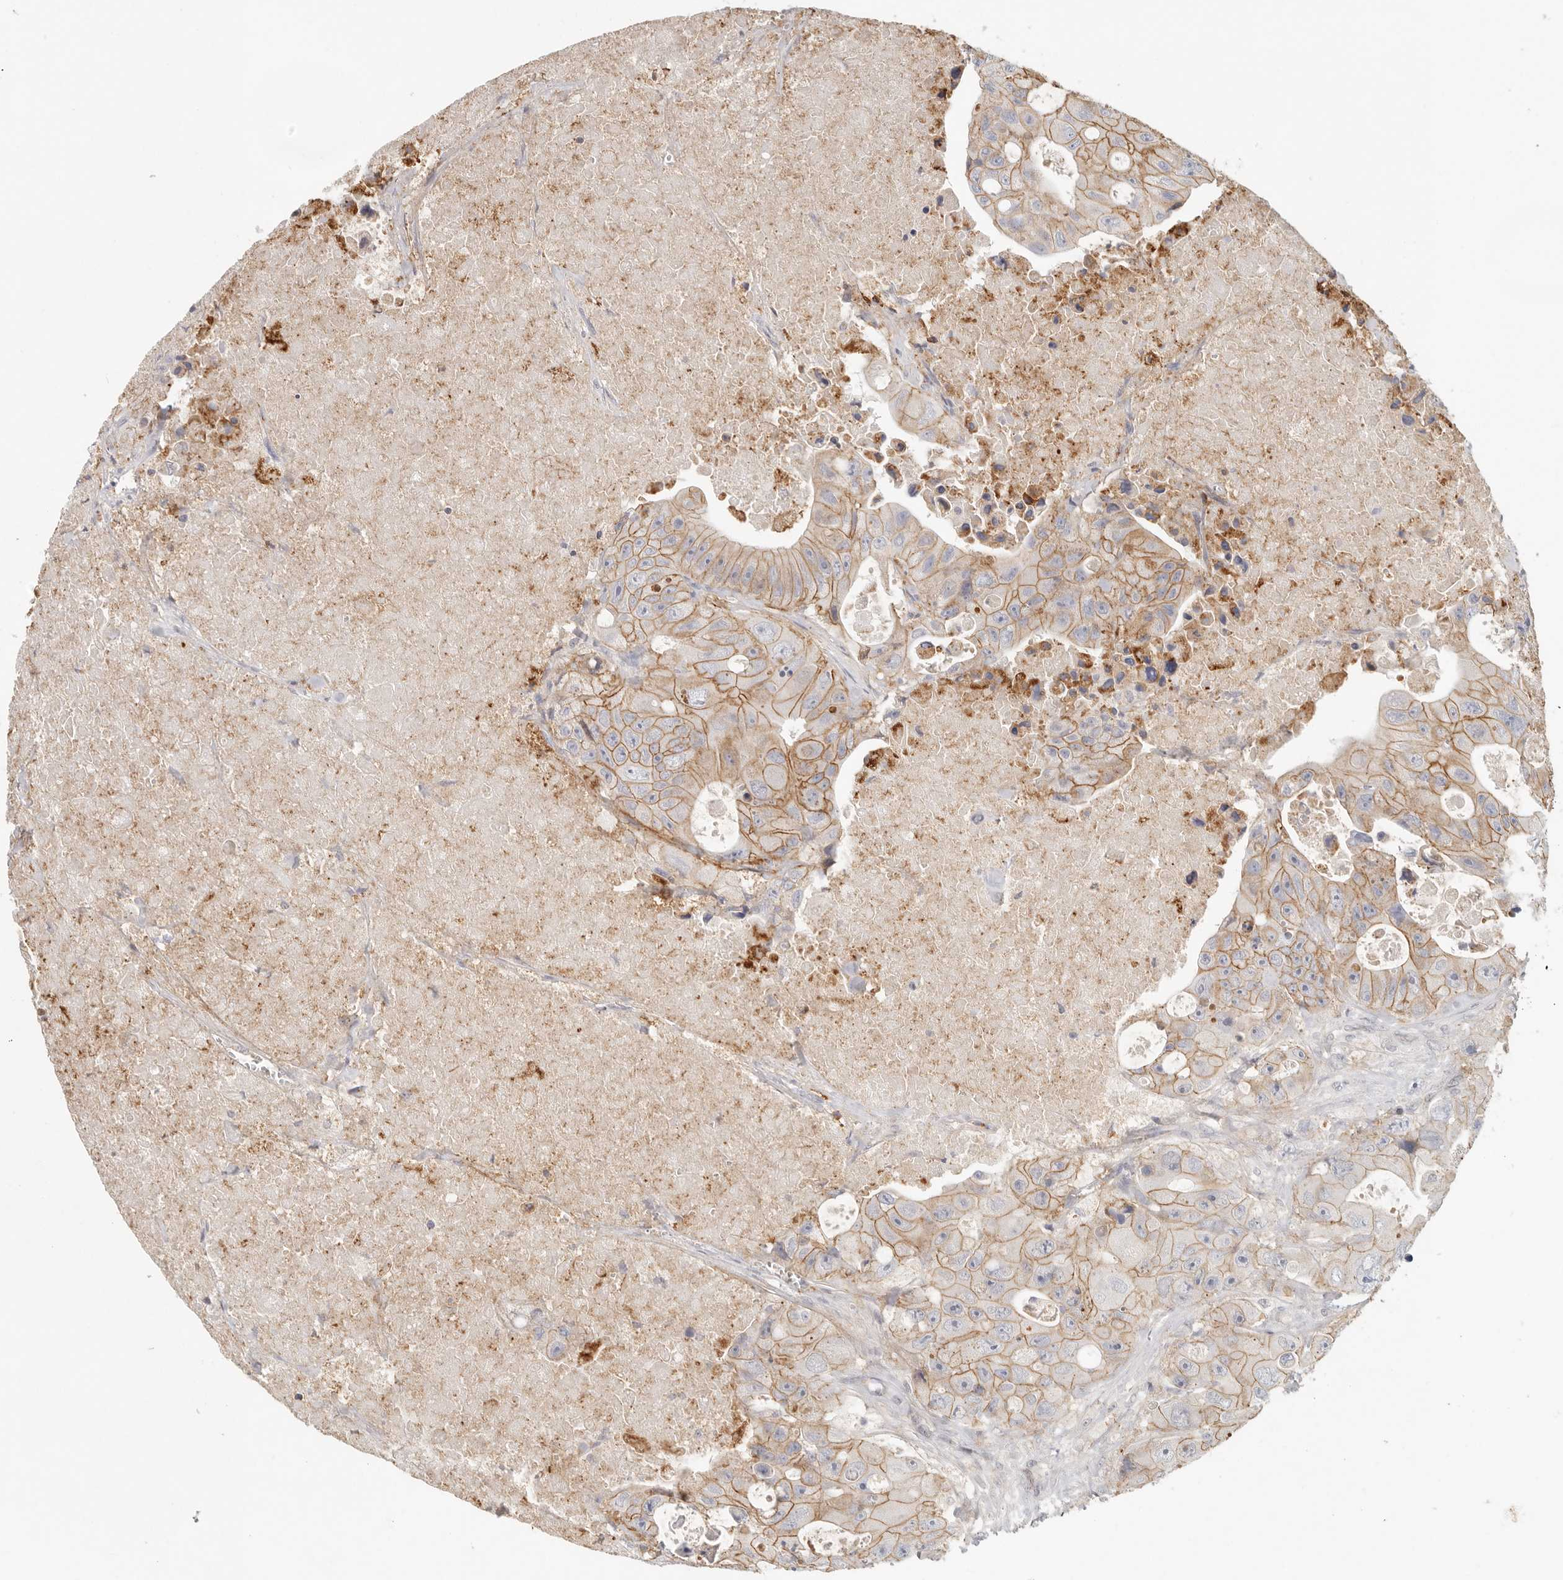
{"staining": {"intensity": "moderate", "quantity": ">75%", "location": "cytoplasmic/membranous"}, "tissue": "colorectal cancer", "cell_type": "Tumor cells", "image_type": "cancer", "snomed": [{"axis": "morphology", "description": "Adenocarcinoma, NOS"}, {"axis": "topography", "description": "Colon"}], "caption": "This is an image of immunohistochemistry (IHC) staining of adenocarcinoma (colorectal), which shows moderate staining in the cytoplasmic/membranous of tumor cells.", "gene": "ANXA9", "patient": {"sex": "female", "age": 46}}